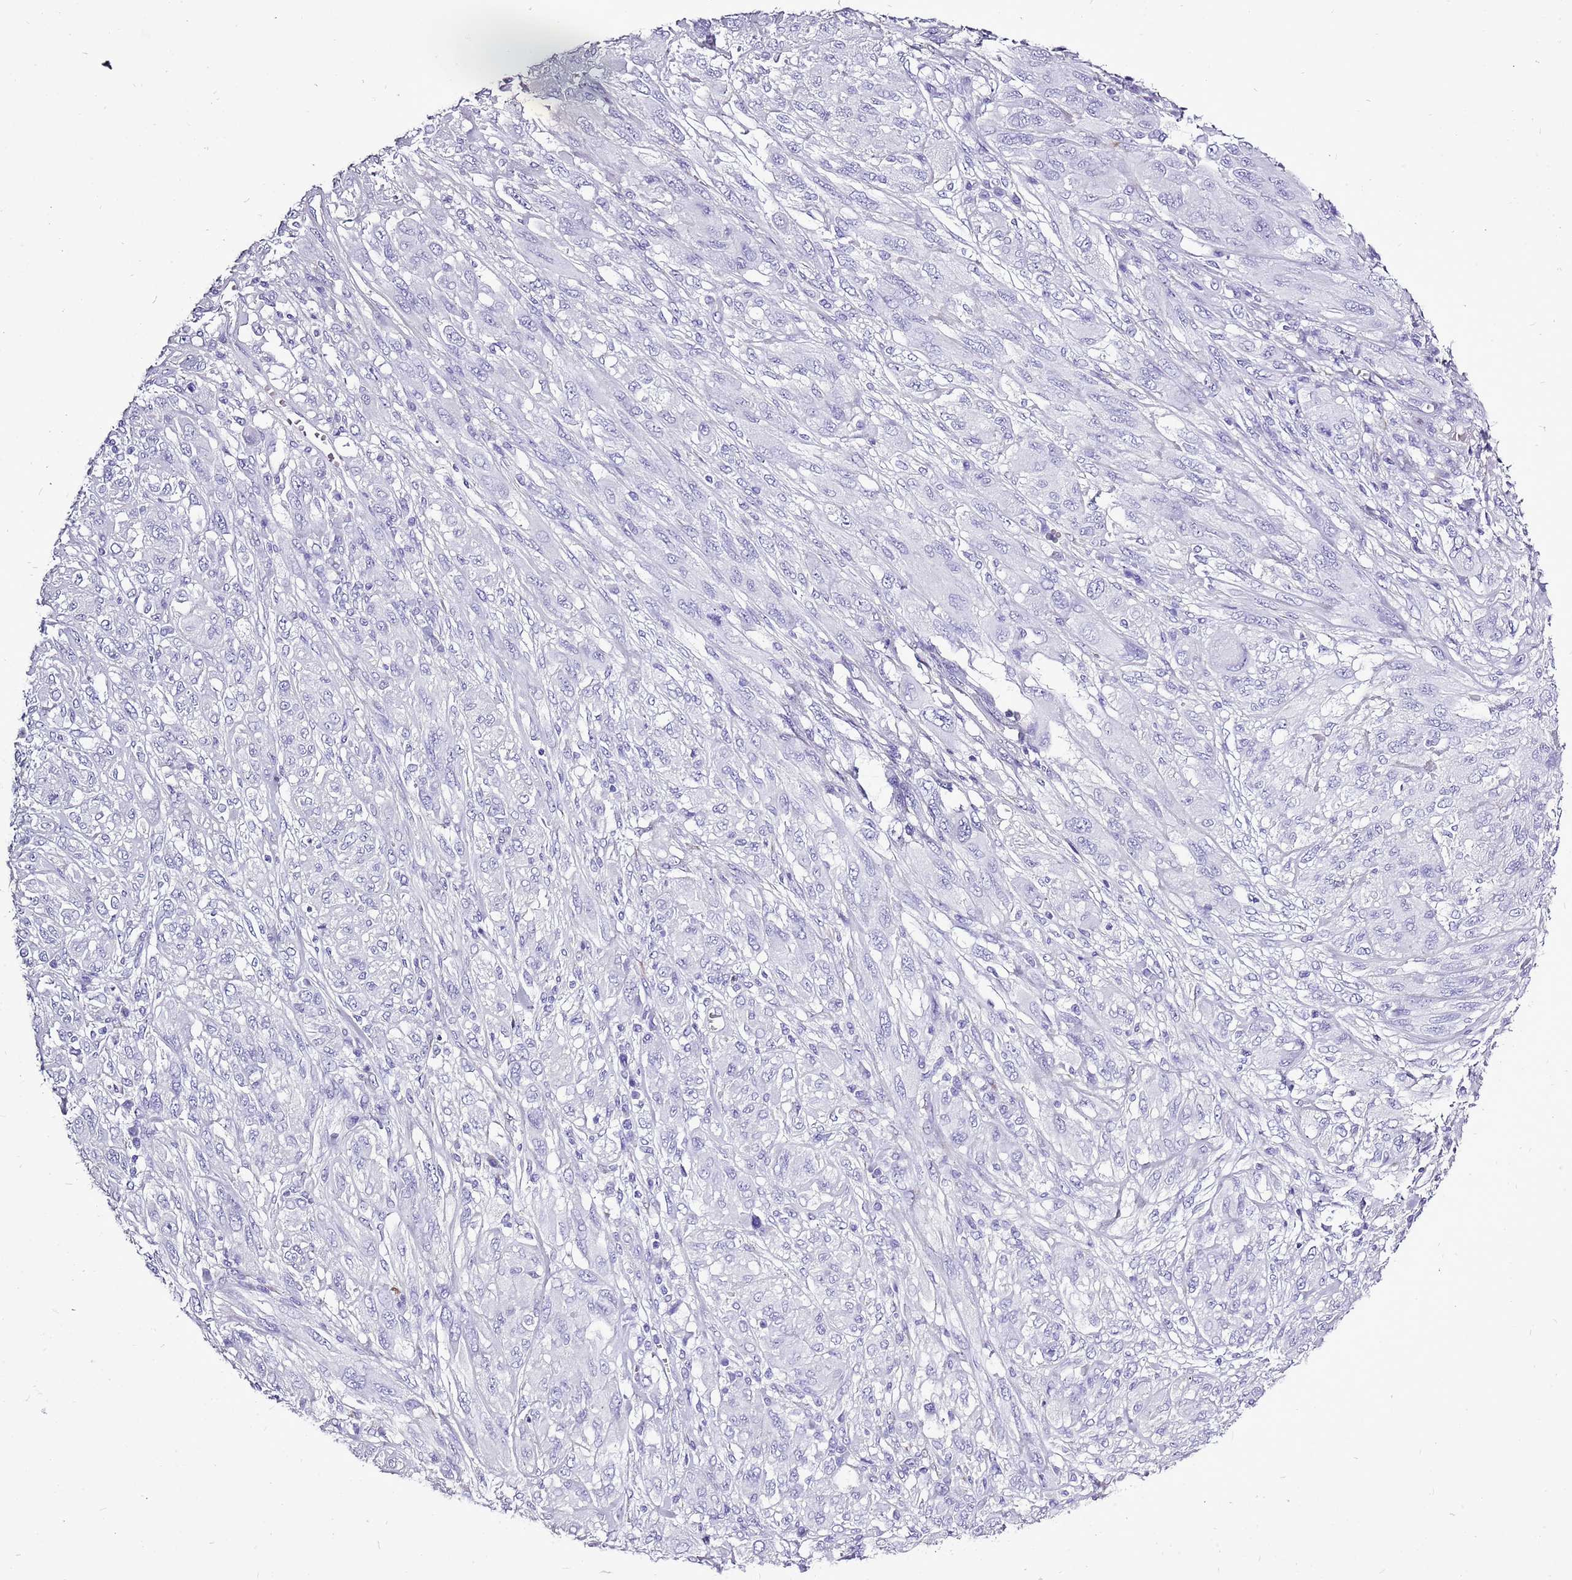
{"staining": {"intensity": "negative", "quantity": "none", "location": "none"}, "tissue": "melanoma", "cell_type": "Tumor cells", "image_type": "cancer", "snomed": [{"axis": "morphology", "description": "Malignant melanoma, NOS"}, {"axis": "topography", "description": "Skin"}], "caption": "Immunohistochemical staining of human malignant melanoma shows no significant positivity in tumor cells. (Immunohistochemistry (ihc), brightfield microscopy, high magnification).", "gene": "ACSS3", "patient": {"sex": "female", "age": 91}}